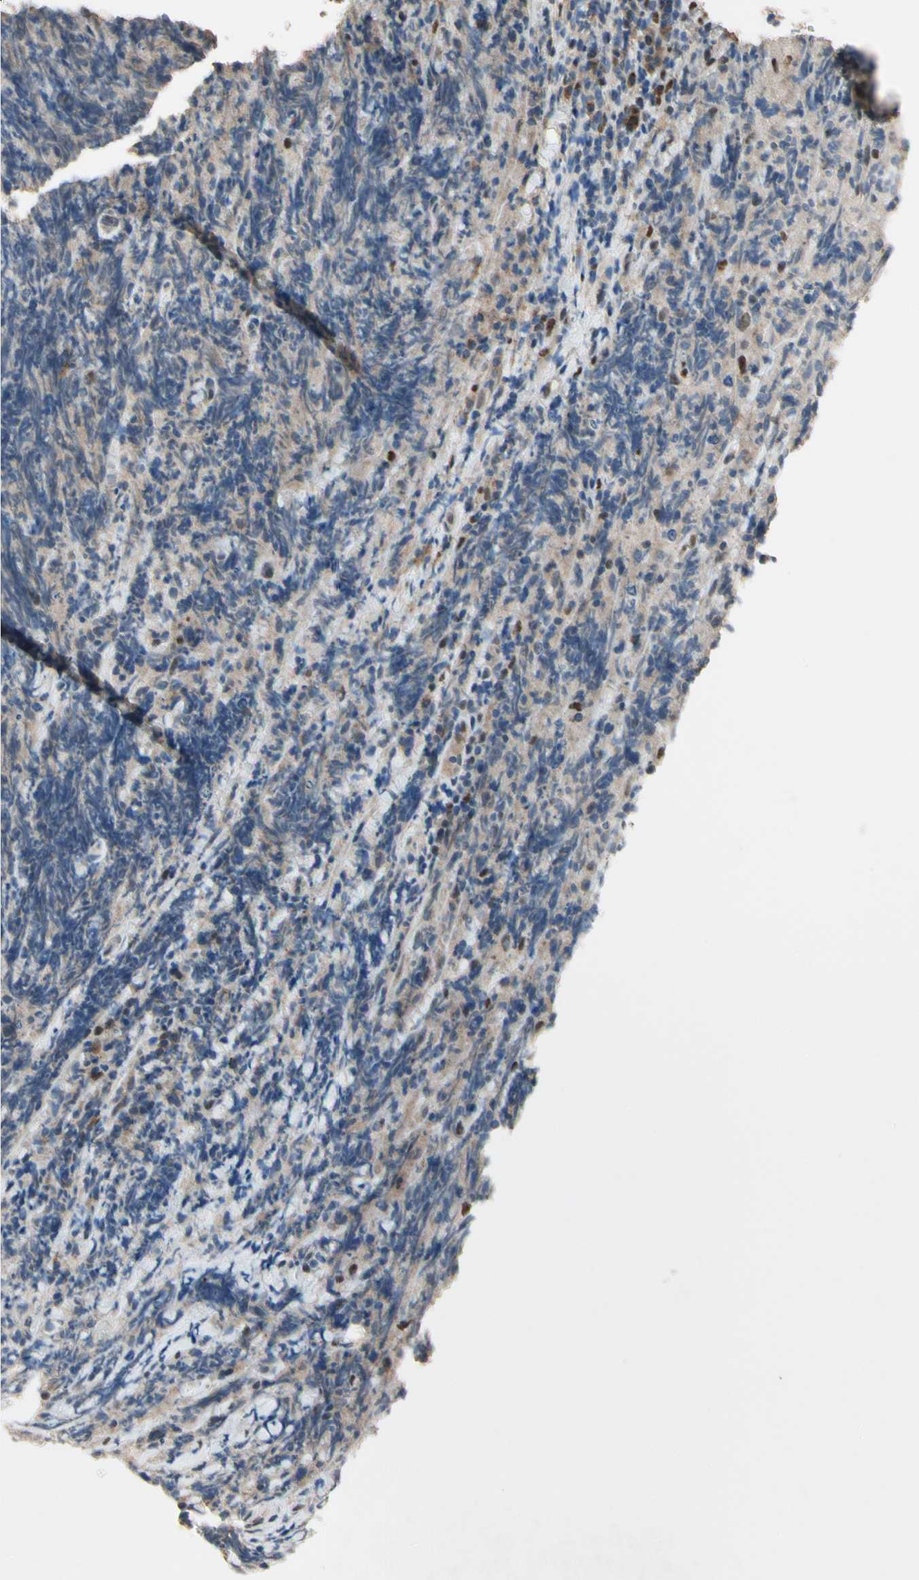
{"staining": {"intensity": "moderate", "quantity": "<25%", "location": "nuclear"}, "tissue": "lymphoma", "cell_type": "Tumor cells", "image_type": "cancer", "snomed": [{"axis": "morphology", "description": "Malignant lymphoma, non-Hodgkin's type, High grade"}, {"axis": "topography", "description": "Tonsil"}], "caption": "This is a photomicrograph of IHC staining of high-grade malignant lymphoma, non-Hodgkin's type, which shows moderate expression in the nuclear of tumor cells.", "gene": "CGREF1", "patient": {"sex": "female", "age": 36}}